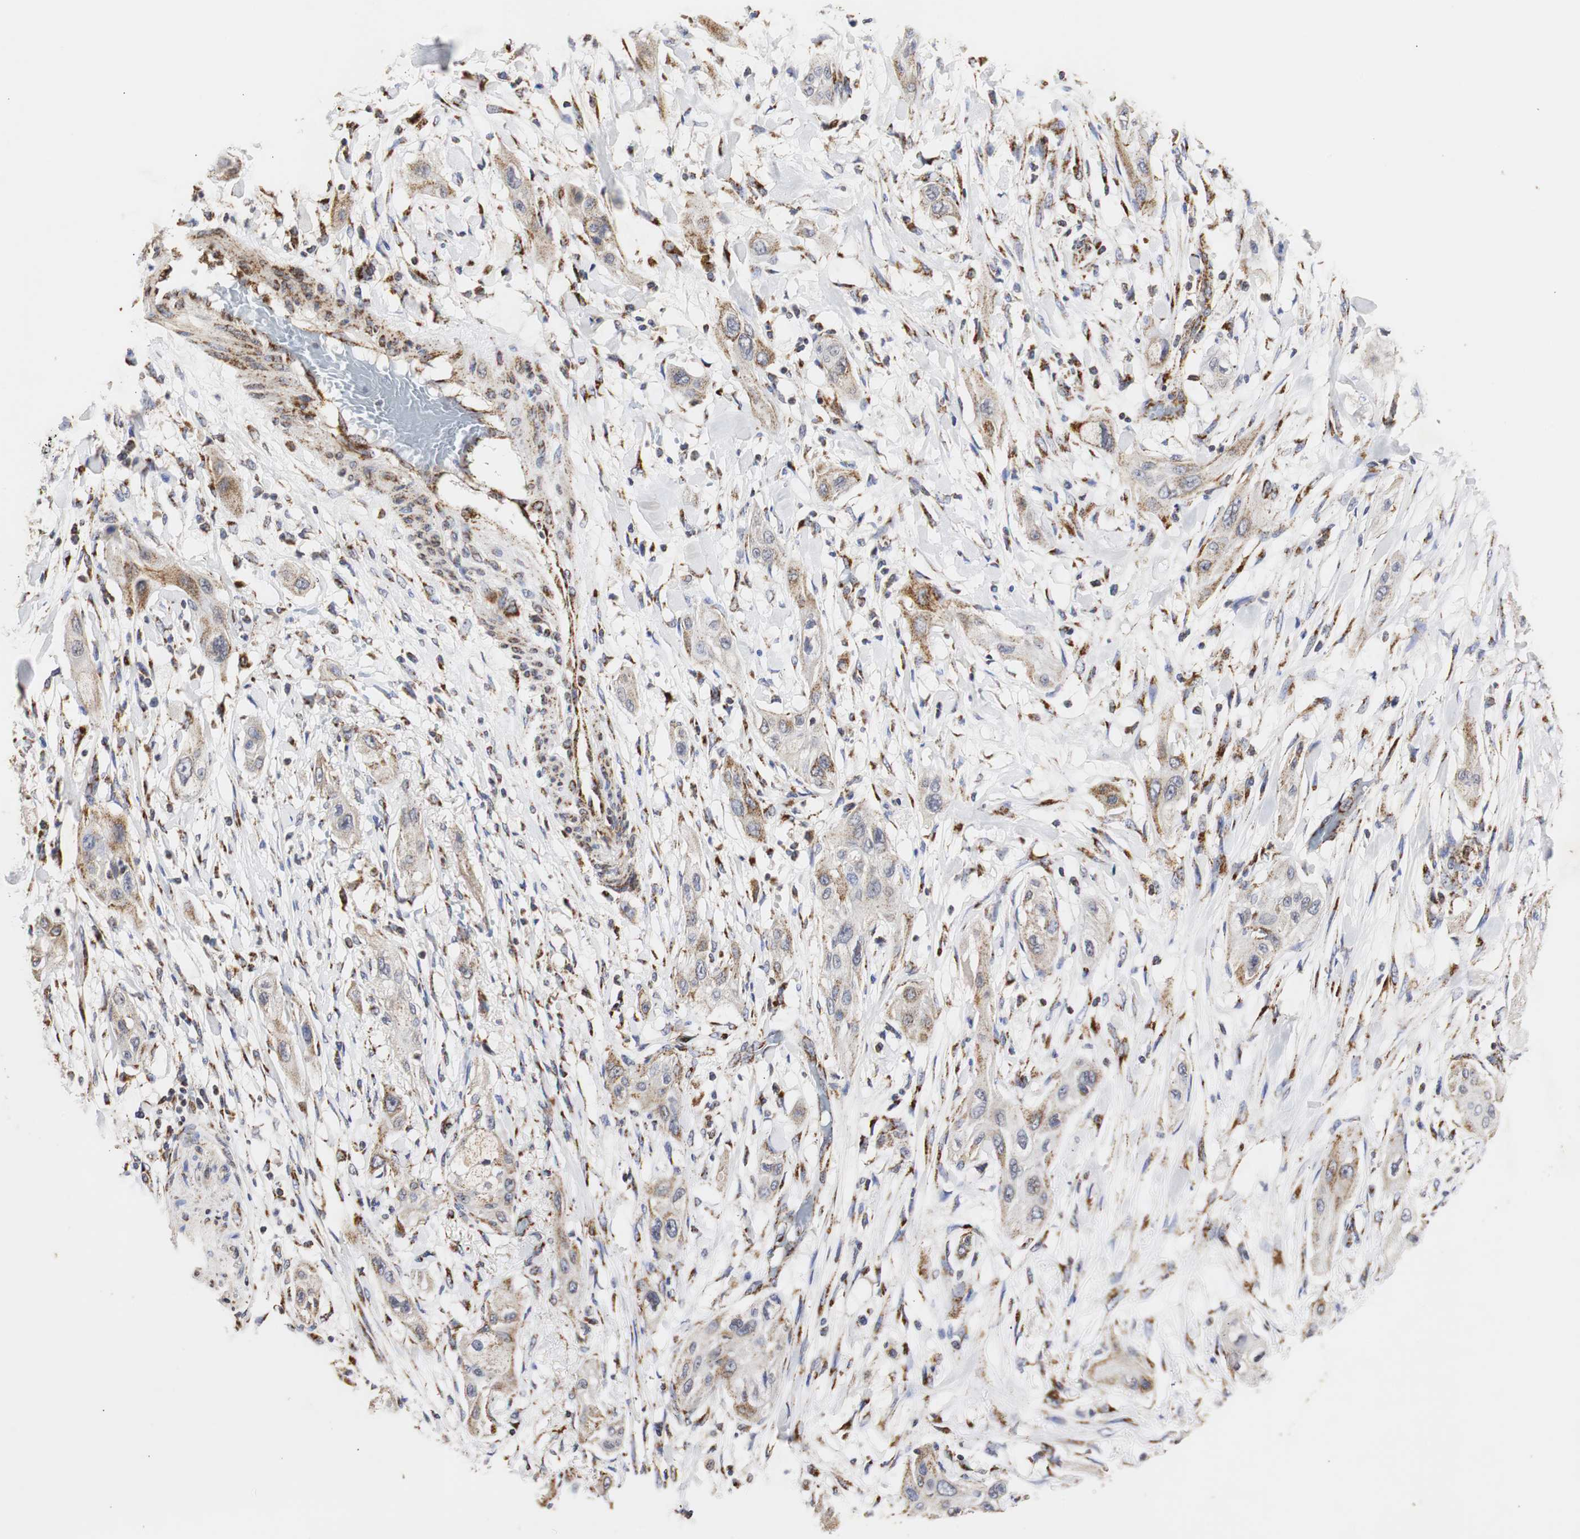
{"staining": {"intensity": "moderate", "quantity": "25%-75%", "location": "cytoplasmic/membranous"}, "tissue": "lung cancer", "cell_type": "Tumor cells", "image_type": "cancer", "snomed": [{"axis": "morphology", "description": "Squamous cell carcinoma, NOS"}, {"axis": "topography", "description": "Lung"}], "caption": "Brown immunohistochemical staining in lung cancer displays moderate cytoplasmic/membranous staining in about 25%-75% of tumor cells.", "gene": "HSD17B10", "patient": {"sex": "female", "age": 47}}